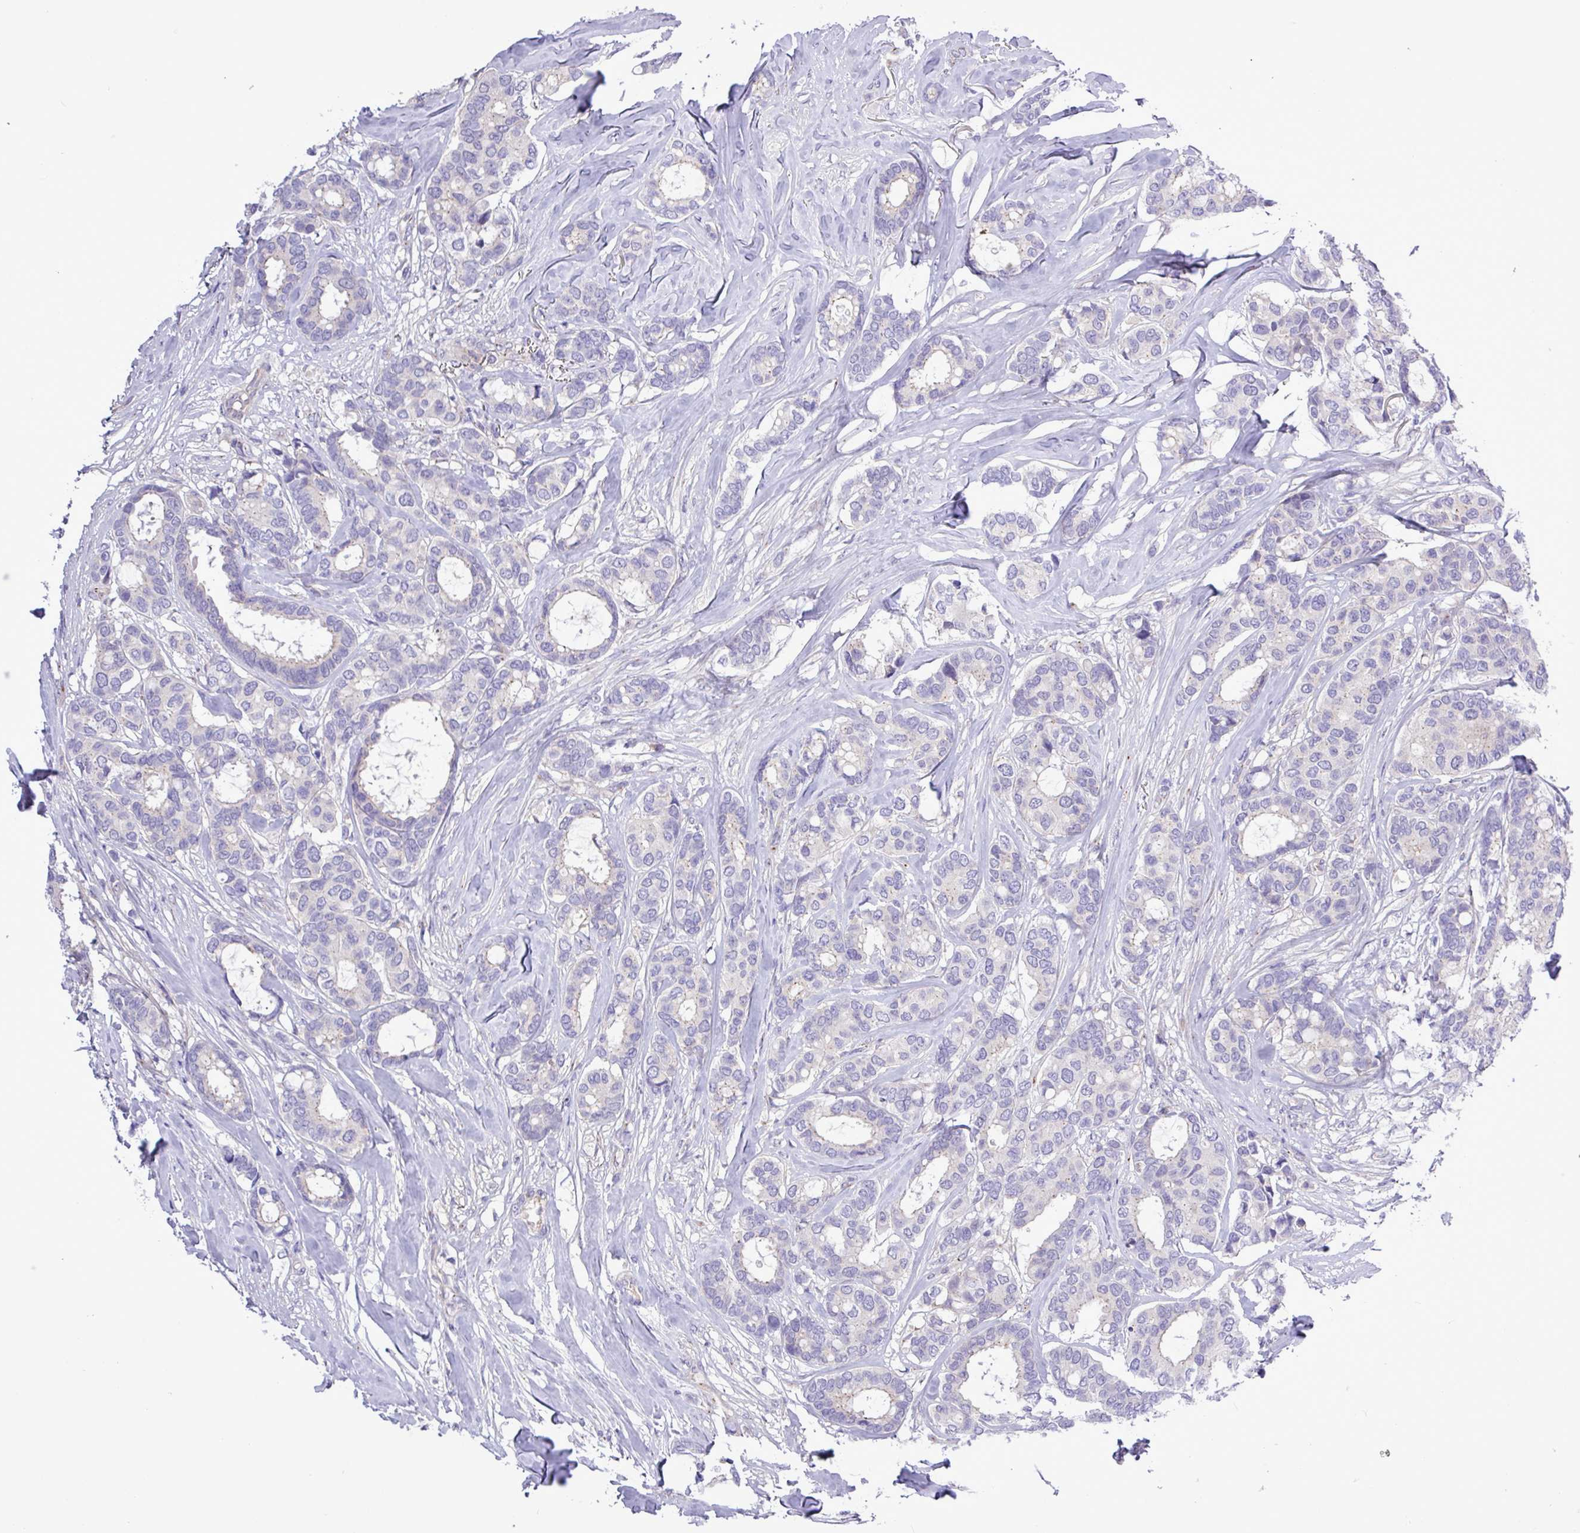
{"staining": {"intensity": "negative", "quantity": "none", "location": "none"}, "tissue": "breast cancer", "cell_type": "Tumor cells", "image_type": "cancer", "snomed": [{"axis": "morphology", "description": "Duct carcinoma"}, {"axis": "topography", "description": "Breast"}], "caption": "Tumor cells show no significant positivity in breast cancer.", "gene": "SPINK8", "patient": {"sex": "female", "age": 87}}